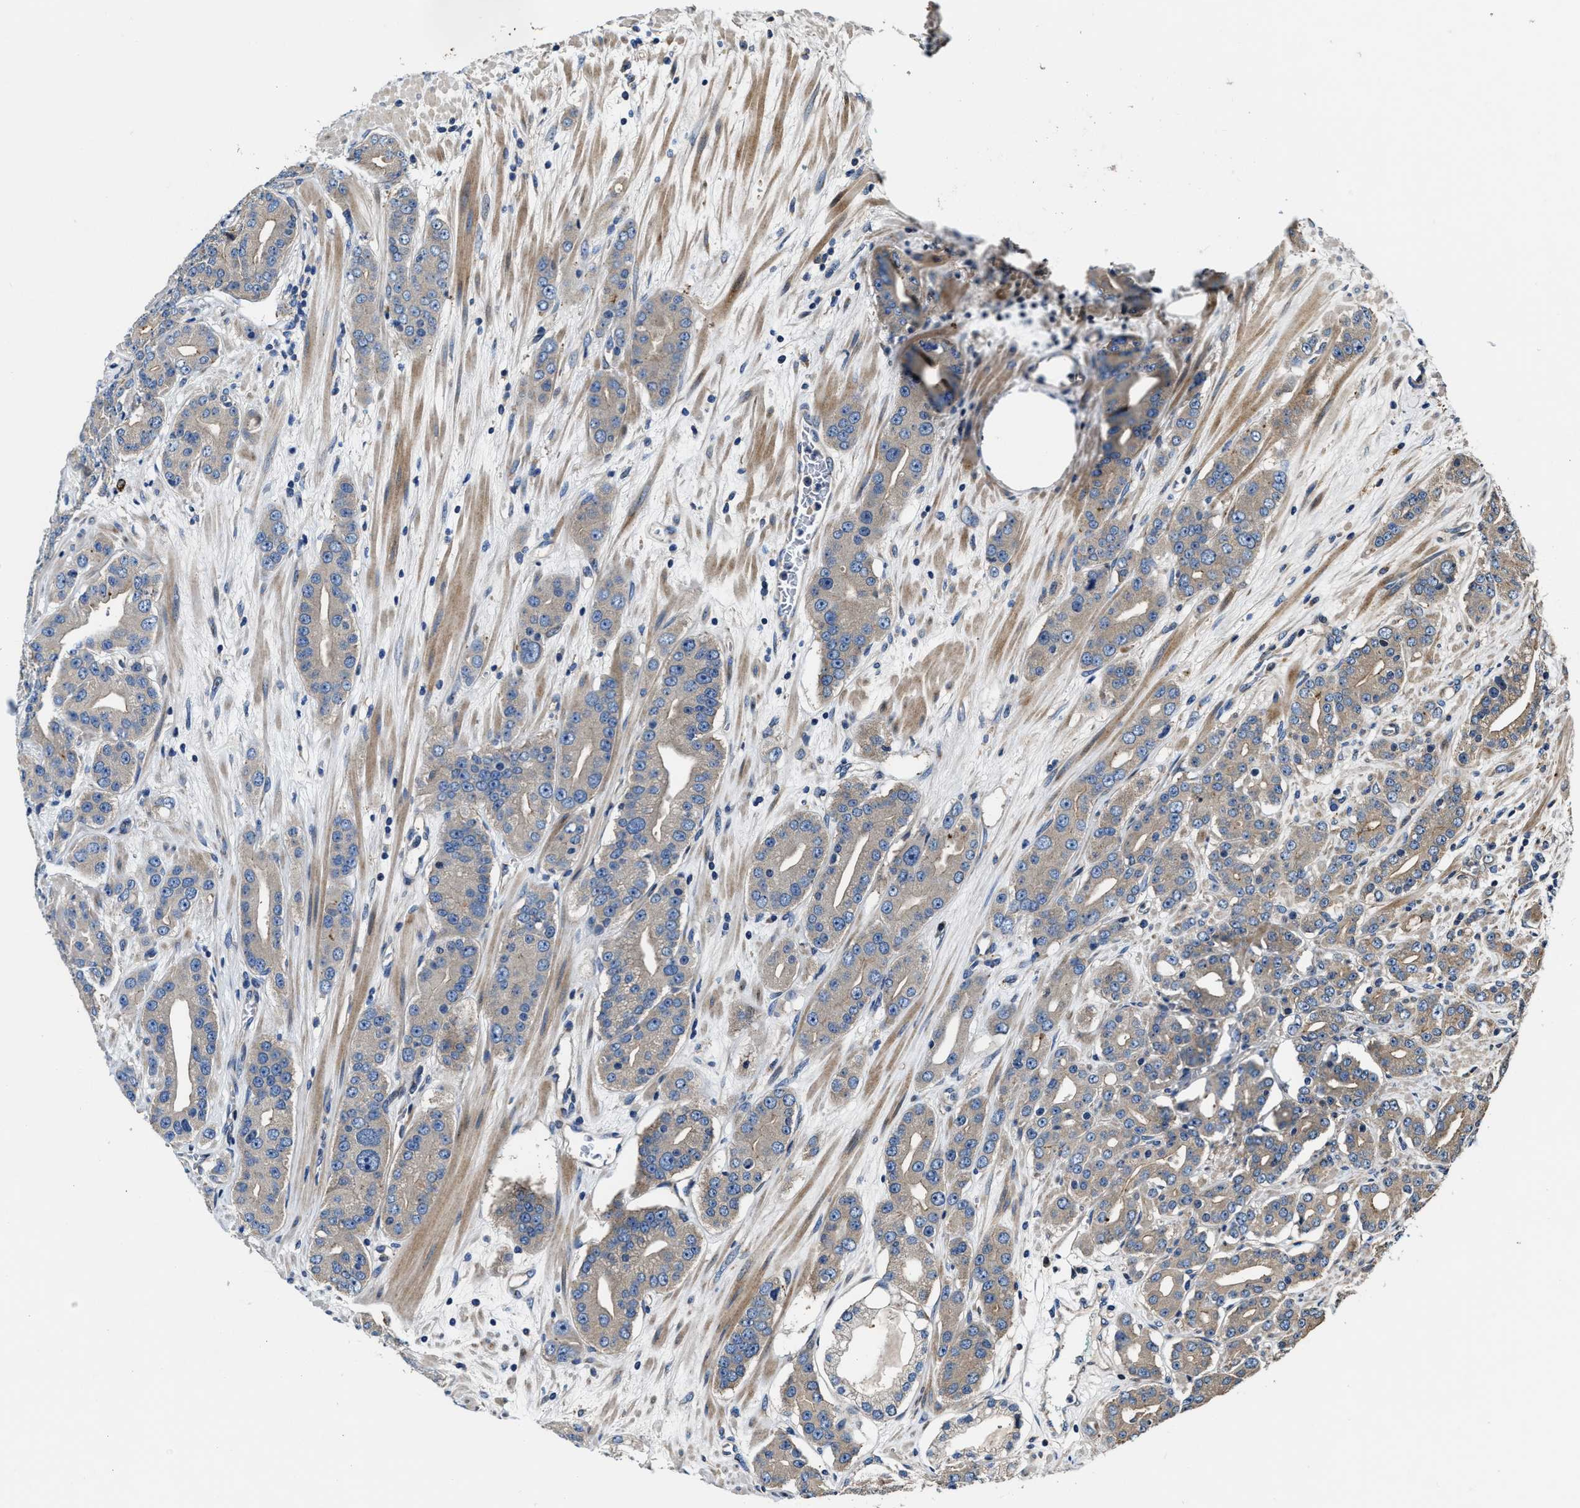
{"staining": {"intensity": "weak", "quantity": "<25%", "location": "cytoplasmic/membranous"}, "tissue": "prostate cancer", "cell_type": "Tumor cells", "image_type": "cancer", "snomed": [{"axis": "morphology", "description": "Adenocarcinoma, High grade"}, {"axis": "topography", "description": "Prostate"}], "caption": "Tumor cells are negative for brown protein staining in prostate adenocarcinoma (high-grade).", "gene": "PTAR1", "patient": {"sex": "male", "age": 71}}